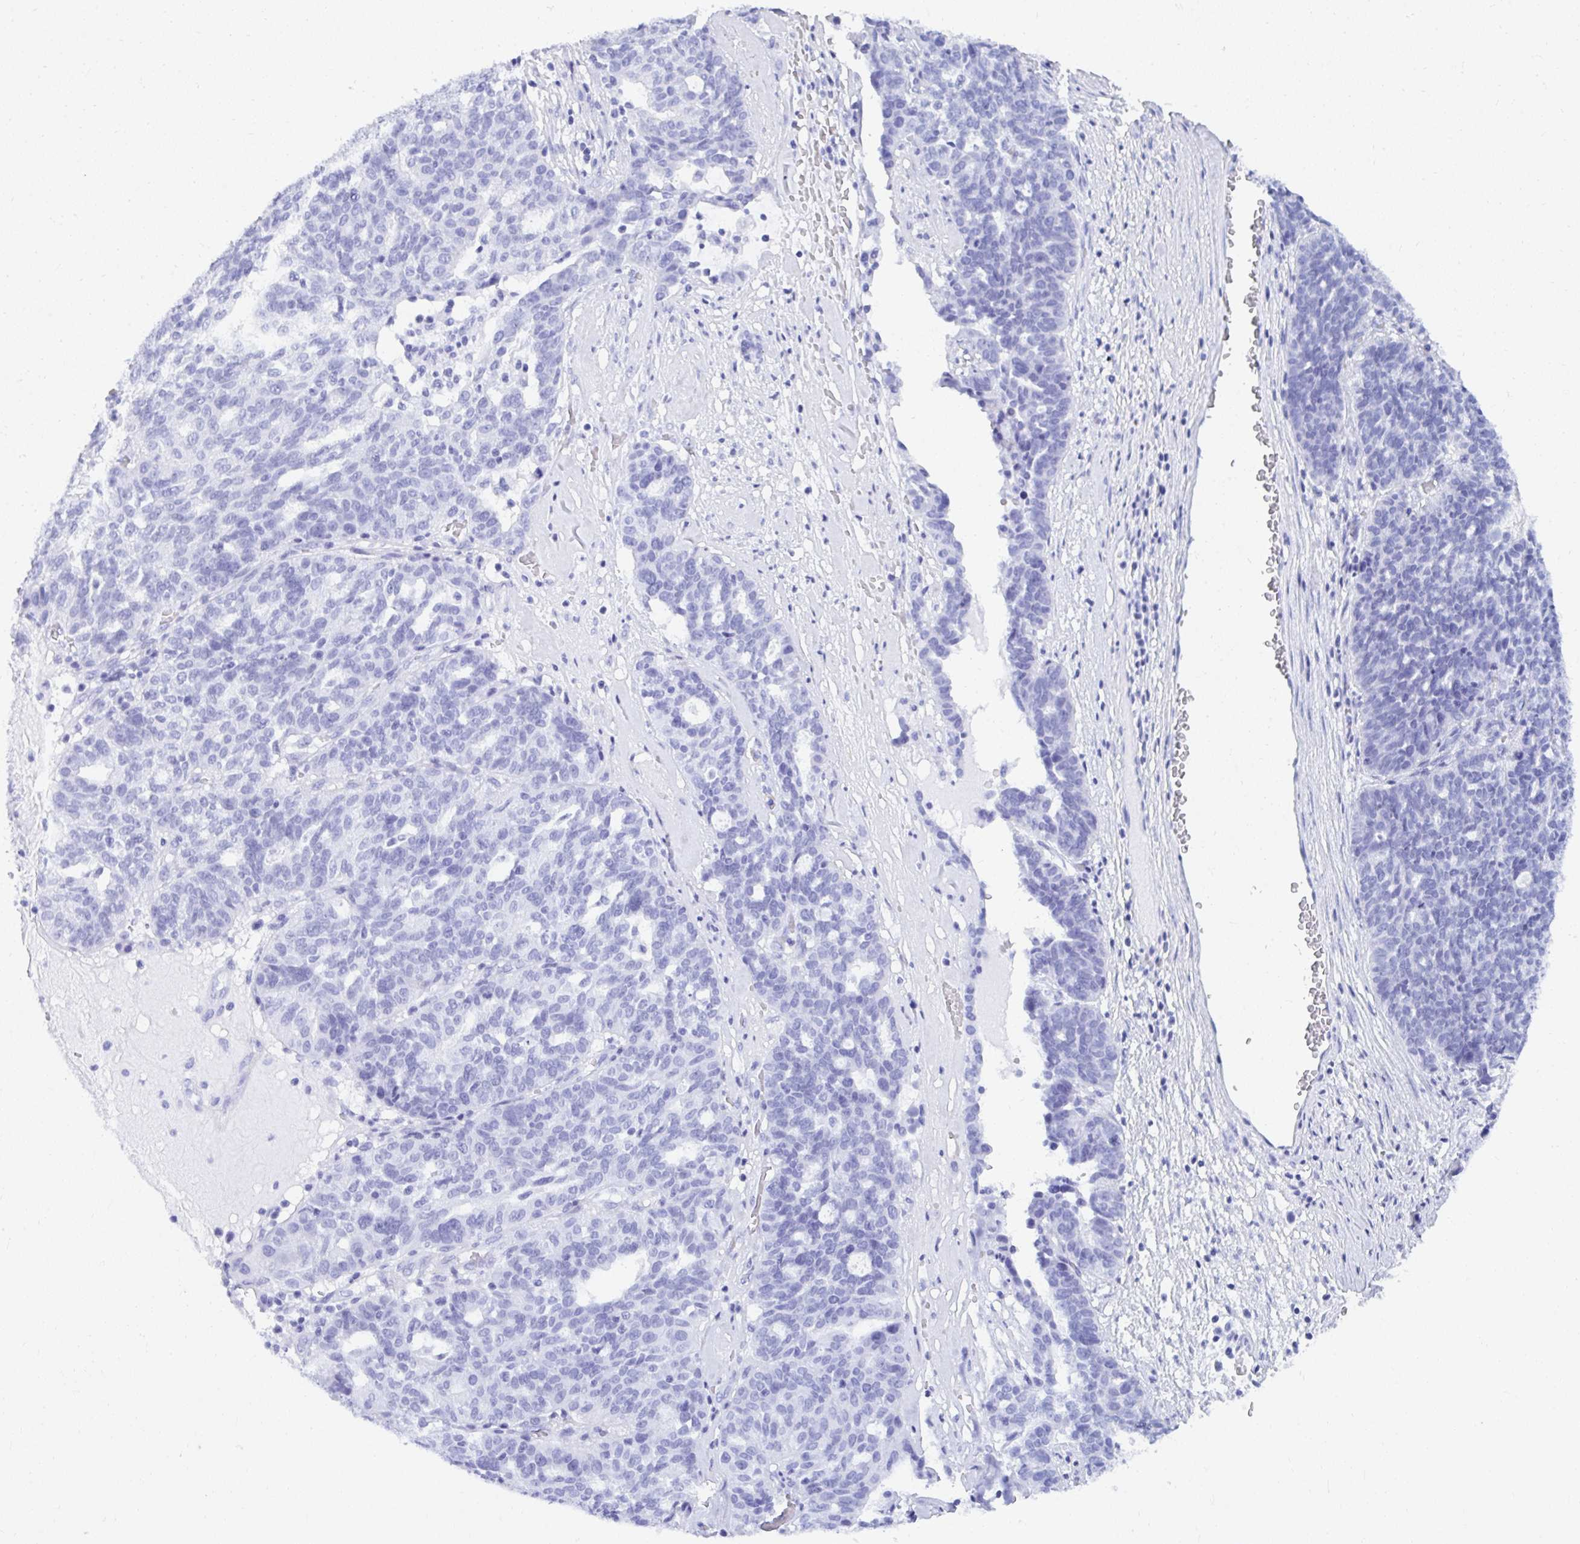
{"staining": {"intensity": "negative", "quantity": "none", "location": "none"}, "tissue": "ovarian cancer", "cell_type": "Tumor cells", "image_type": "cancer", "snomed": [{"axis": "morphology", "description": "Cystadenocarcinoma, serous, NOS"}, {"axis": "topography", "description": "Ovary"}], "caption": "This is an immunohistochemistry (IHC) micrograph of serous cystadenocarcinoma (ovarian). There is no staining in tumor cells.", "gene": "MROH2B", "patient": {"sex": "female", "age": 59}}